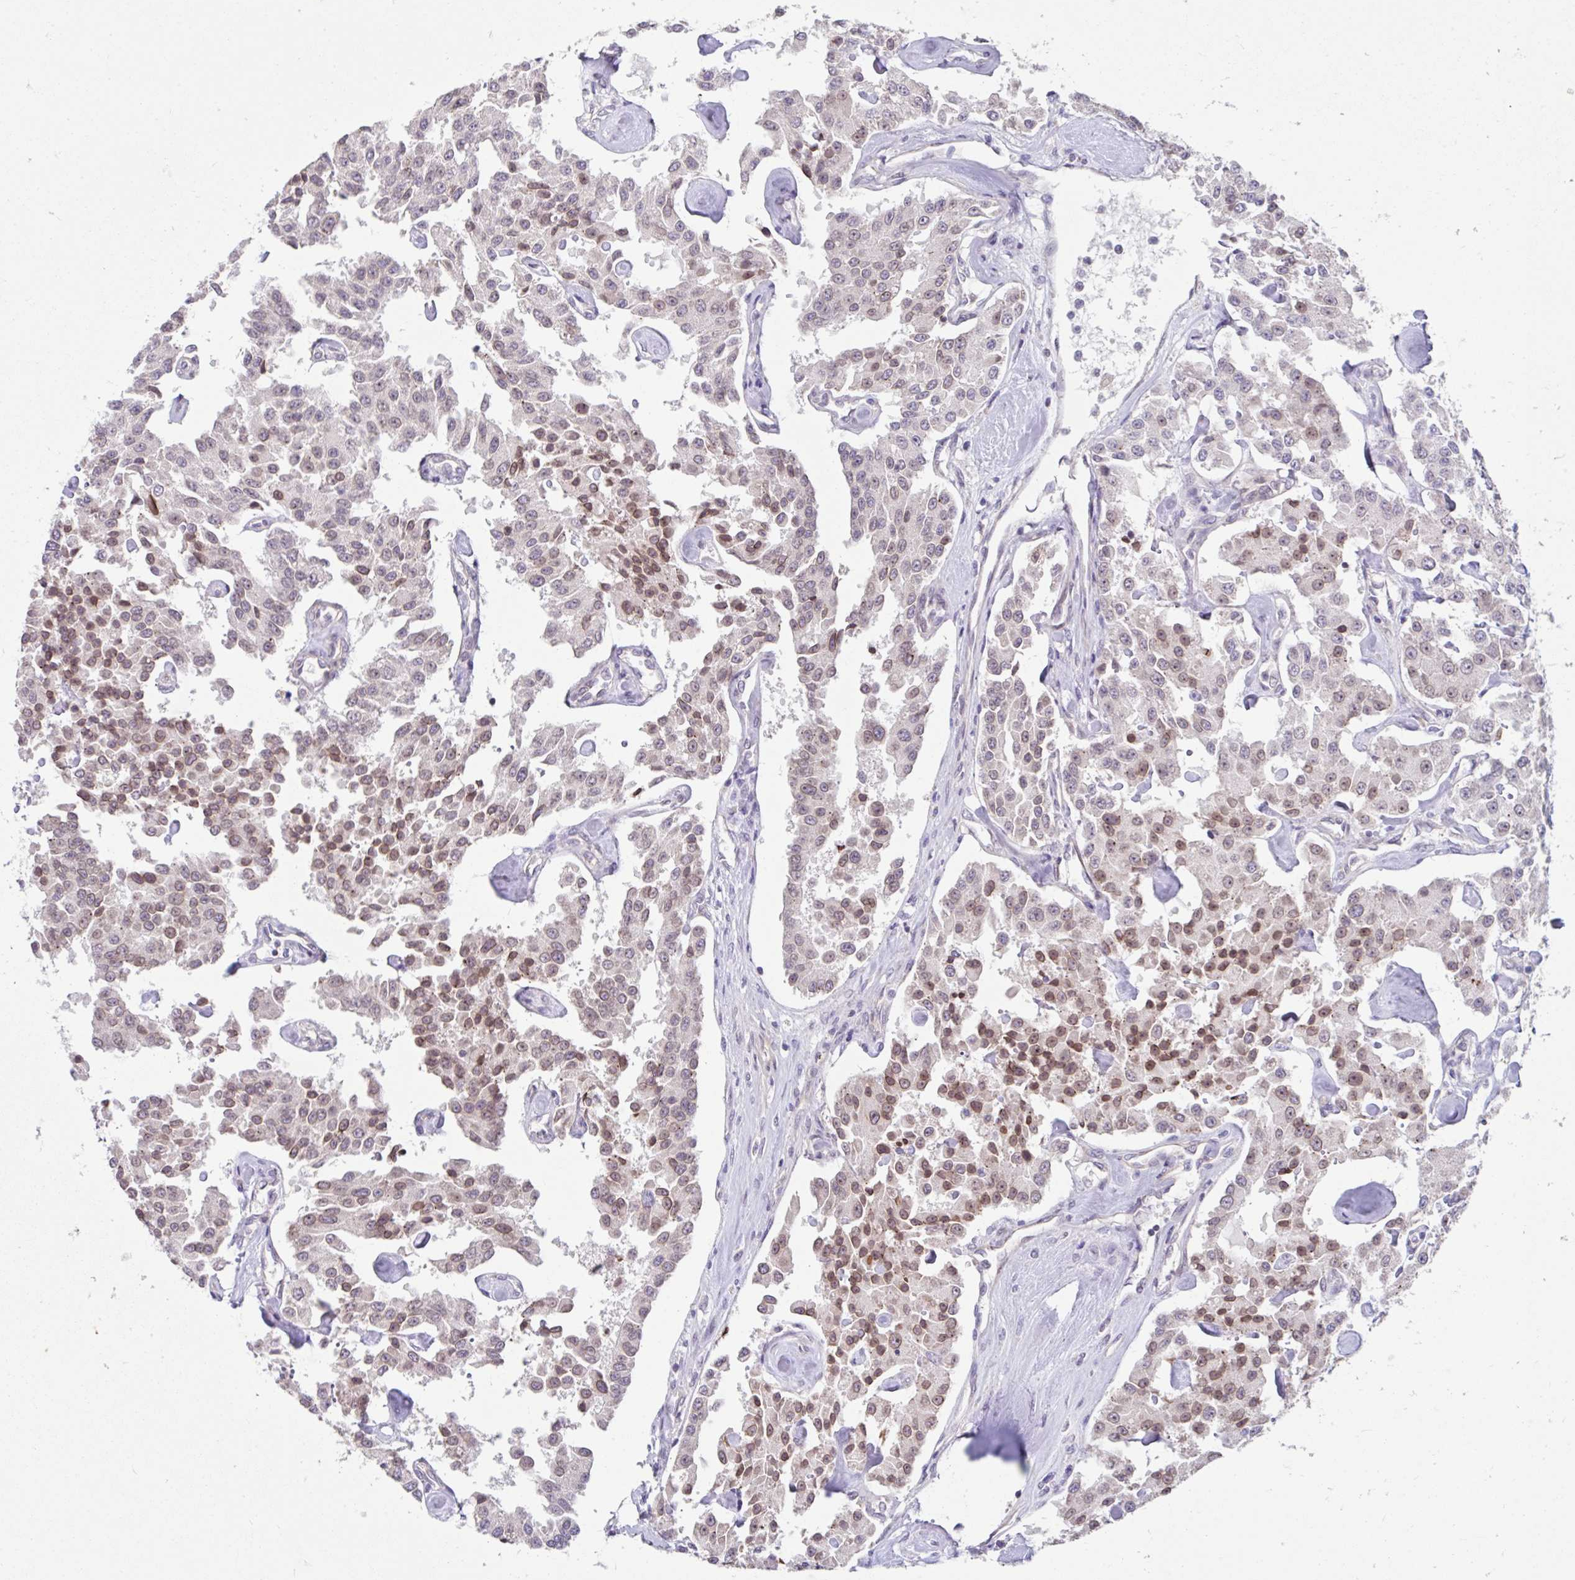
{"staining": {"intensity": "moderate", "quantity": "25%-75%", "location": "nuclear"}, "tissue": "carcinoid", "cell_type": "Tumor cells", "image_type": "cancer", "snomed": [{"axis": "morphology", "description": "Carcinoid, malignant, NOS"}, {"axis": "topography", "description": "Pancreas"}], "caption": "High-magnification brightfield microscopy of carcinoid (malignant) stained with DAB (brown) and counterstained with hematoxylin (blue). tumor cells exhibit moderate nuclear staining is appreciated in about25%-75% of cells. The staining was performed using DAB (3,3'-diaminobenzidine), with brown indicating positive protein expression. Nuclei are stained blue with hematoxylin.", "gene": "NT5C1B", "patient": {"sex": "male", "age": 41}}